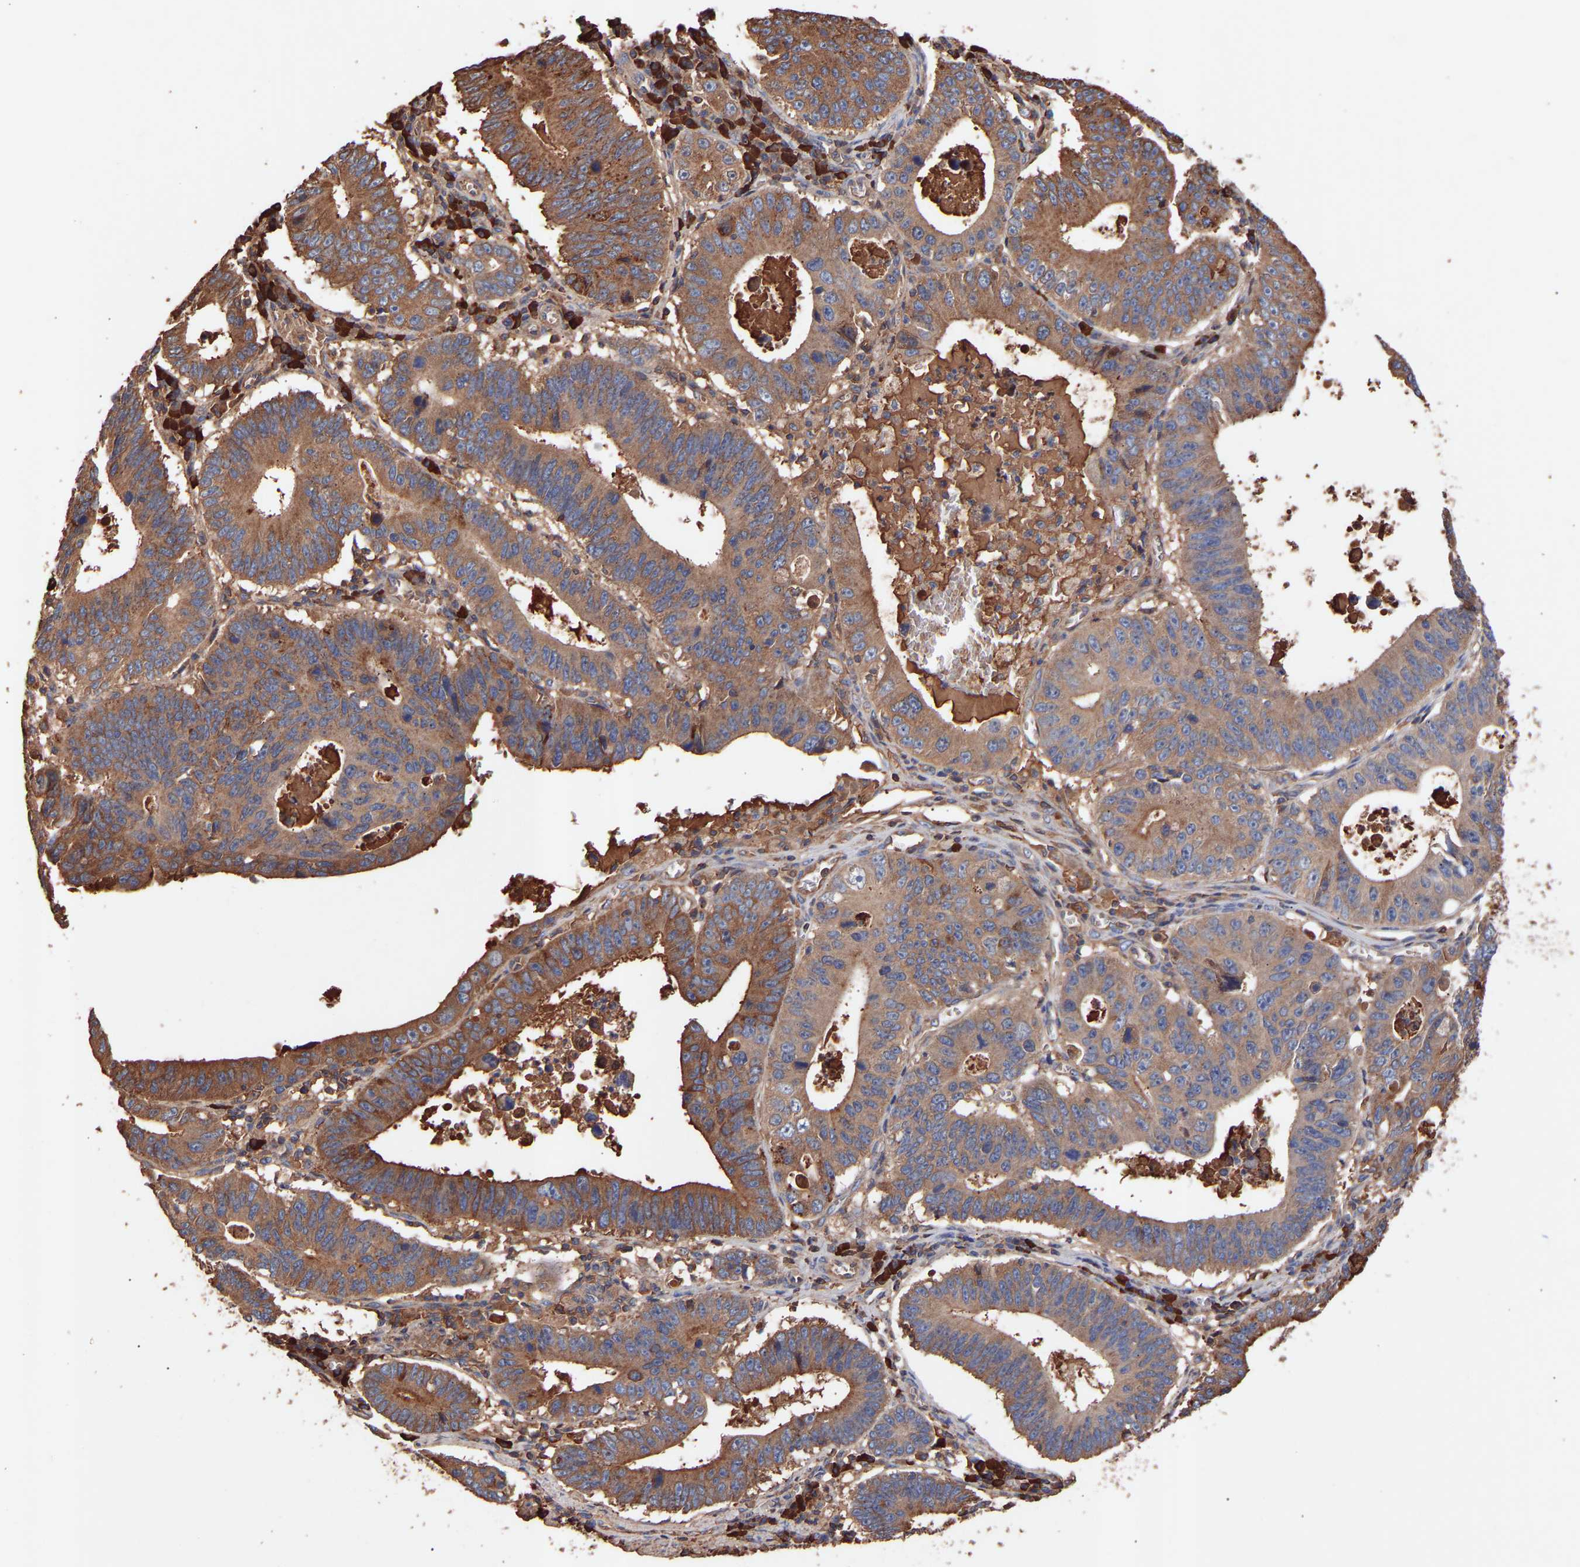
{"staining": {"intensity": "moderate", "quantity": ">75%", "location": "cytoplasmic/membranous"}, "tissue": "stomach cancer", "cell_type": "Tumor cells", "image_type": "cancer", "snomed": [{"axis": "morphology", "description": "Adenocarcinoma, NOS"}, {"axis": "topography", "description": "Stomach"}], "caption": "Stomach adenocarcinoma was stained to show a protein in brown. There is medium levels of moderate cytoplasmic/membranous staining in about >75% of tumor cells. Using DAB (3,3'-diaminobenzidine) (brown) and hematoxylin (blue) stains, captured at high magnification using brightfield microscopy.", "gene": "TMEM268", "patient": {"sex": "male", "age": 59}}